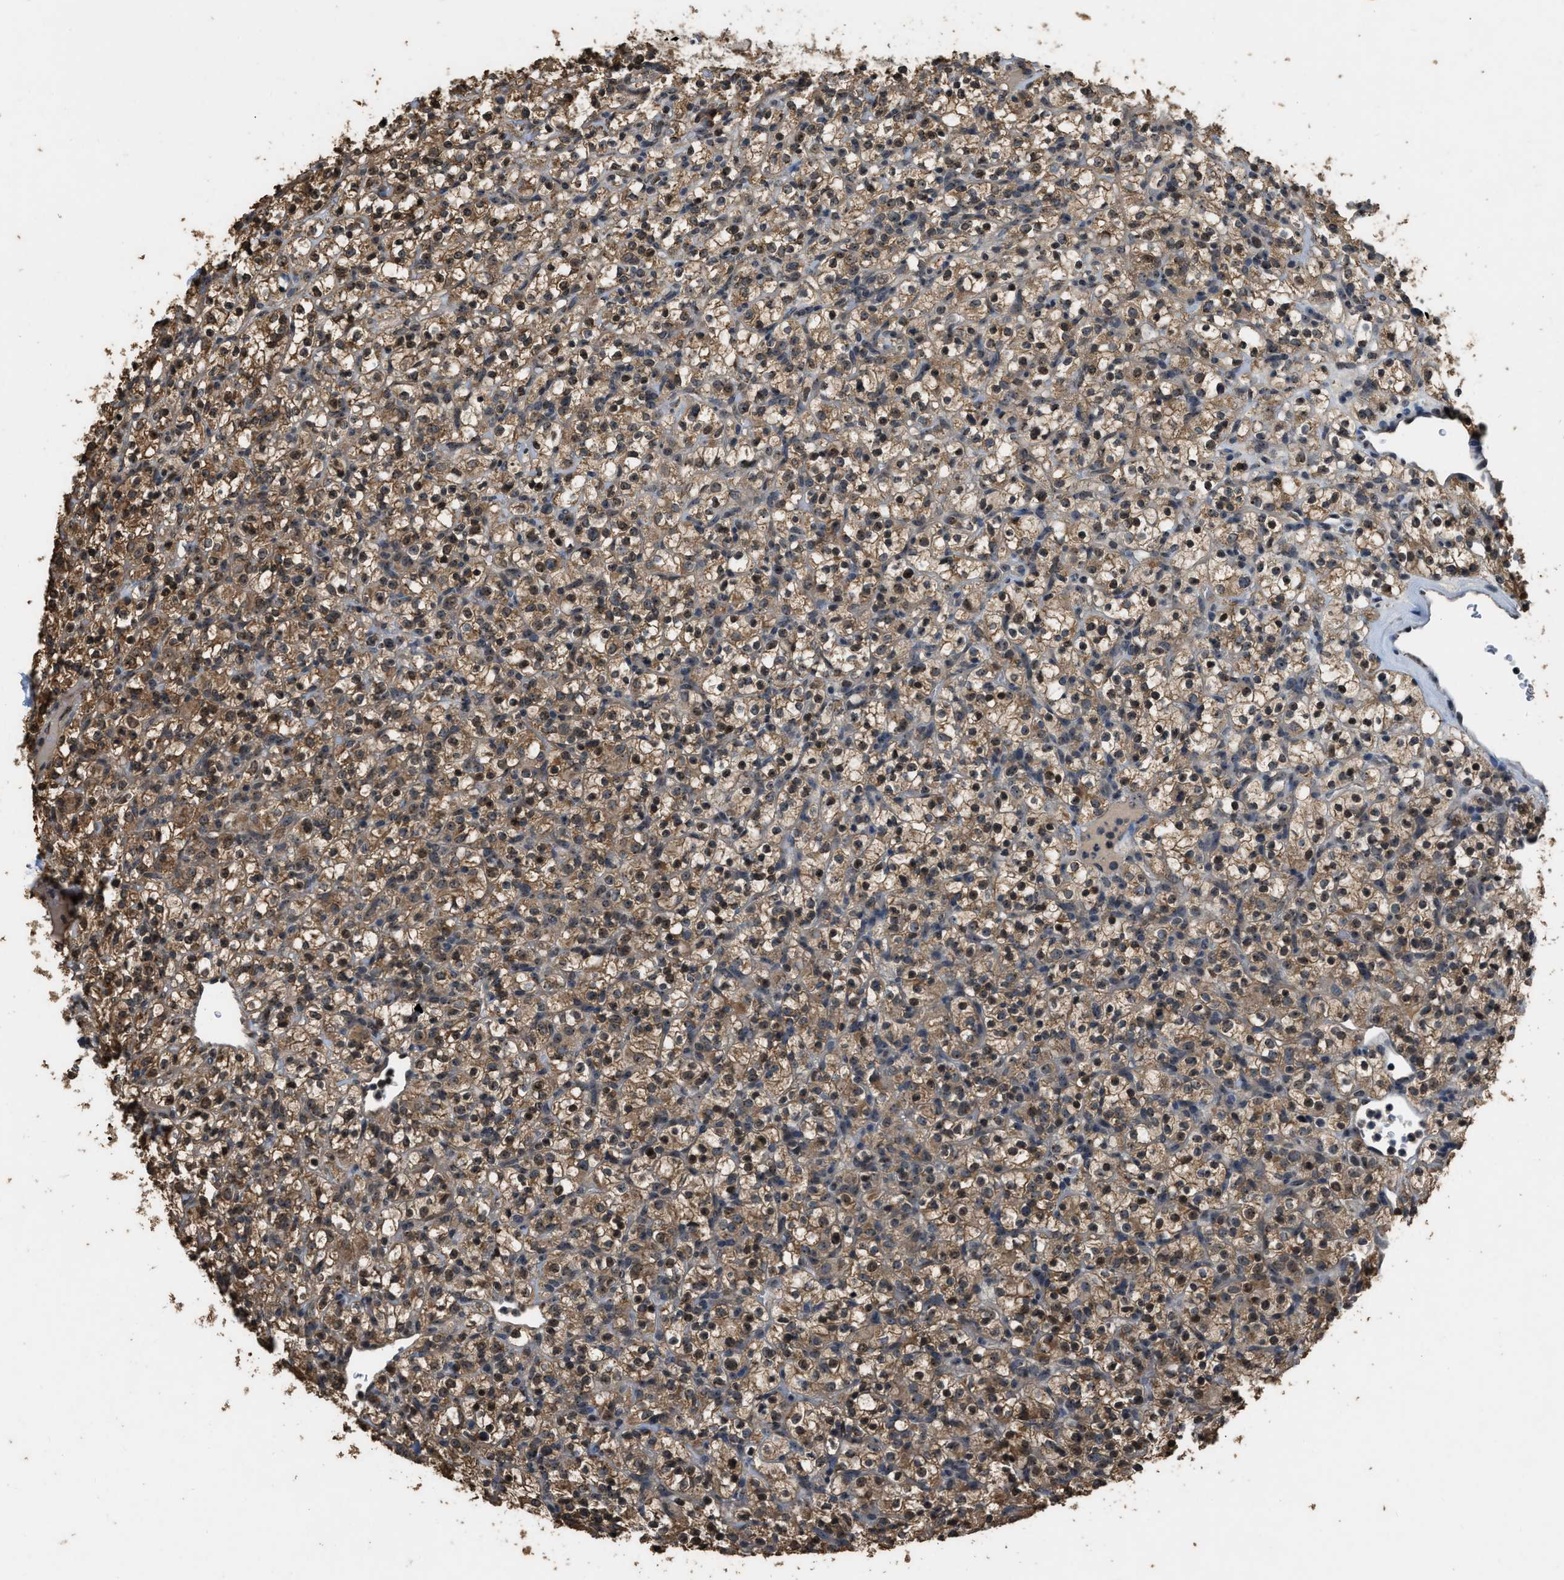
{"staining": {"intensity": "moderate", "quantity": ">75%", "location": "cytoplasmic/membranous,nuclear"}, "tissue": "renal cancer", "cell_type": "Tumor cells", "image_type": "cancer", "snomed": [{"axis": "morphology", "description": "Normal tissue, NOS"}, {"axis": "morphology", "description": "Adenocarcinoma, NOS"}, {"axis": "topography", "description": "Kidney"}], "caption": "A brown stain highlights moderate cytoplasmic/membranous and nuclear staining of a protein in renal cancer (adenocarcinoma) tumor cells. (Stains: DAB in brown, nuclei in blue, Microscopy: brightfield microscopy at high magnification).", "gene": "DENND6B", "patient": {"sex": "female", "age": 72}}